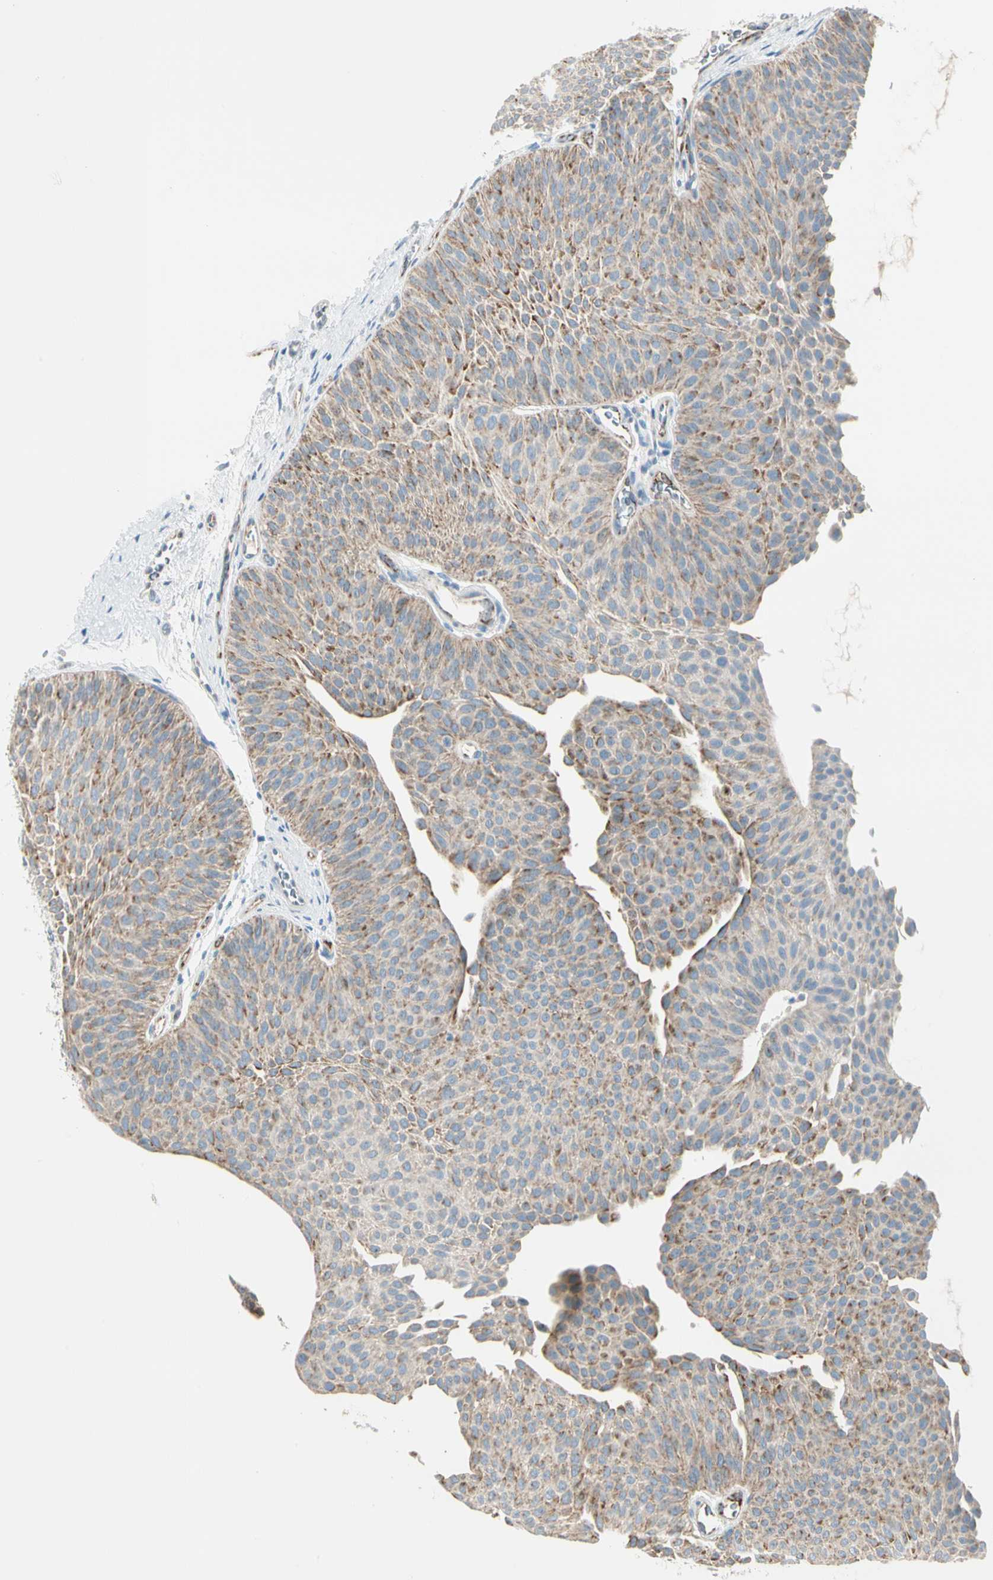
{"staining": {"intensity": "moderate", "quantity": ">75%", "location": "cytoplasmic/membranous"}, "tissue": "urothelial cancer", "cell_type": "Tumor cells", "image_type": "cancer", "snomed": [{"axis": "morphology", "description": "Urothelial carcinoma, Low grade"}, {"axis": "topography", "description": "Urinary bladder"}], "caption": "Immunohistochemistry of human low-grade urothelial carcinoma reveals medium levels of moderate cytoplasmic/membranous staining in about >75% of tumor cells. The staining was performed using DAB to visualize the protein expression in brown, while the nuclei were stained in blue with hematoxylin (Magnification: 20x).", "gene": "SLC6A15", "patient": {"sex": "female", "age": 60}}